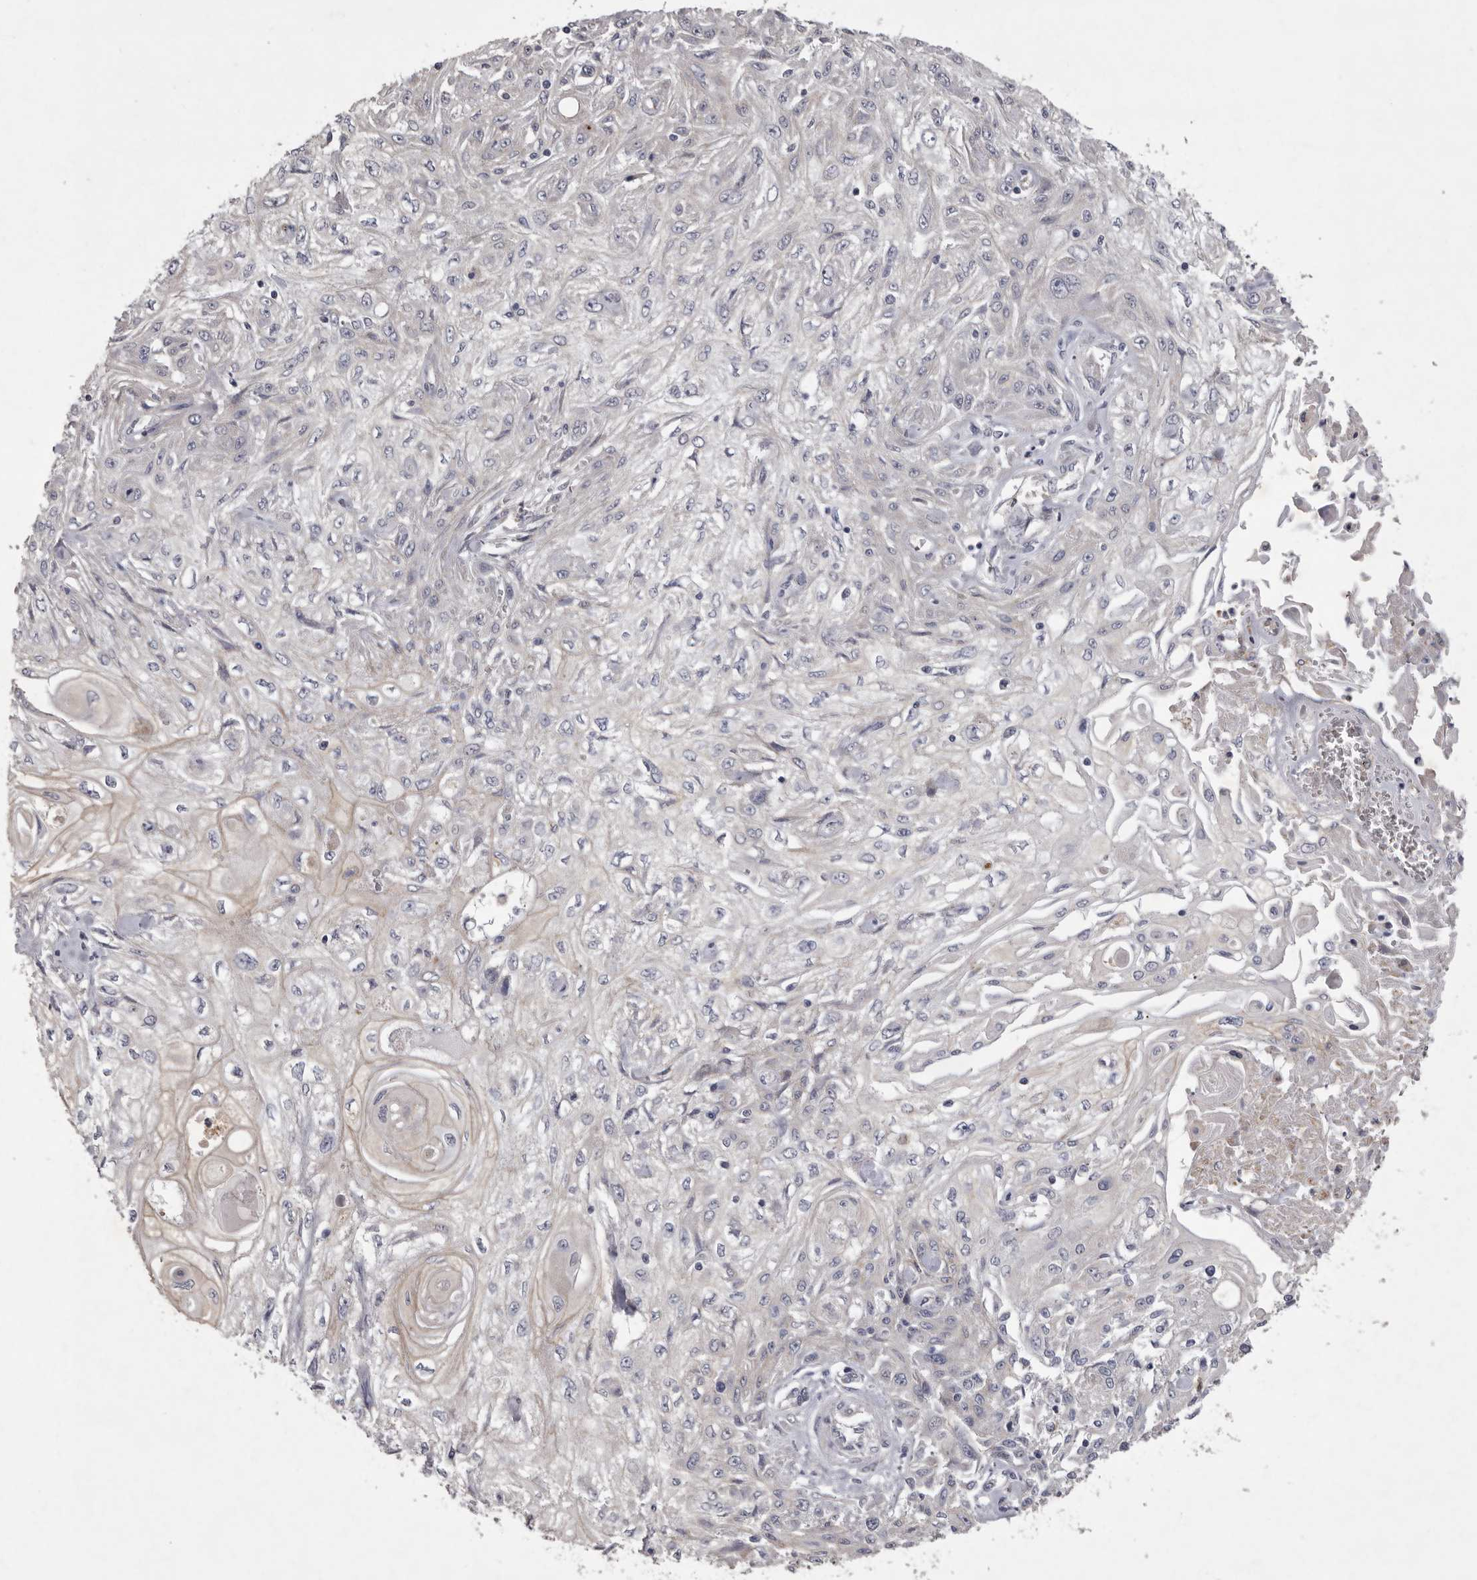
{"staining": {"intensity": "negative", "quantity": "none", "location": "none"}, "tissue": "skin cancer", "cell_type": "Tumor cells", "image_type": "cancer", "snomed": [{"axis": "morphology", "description": "Squamous cell carcinoma, NOS"}, {"axis": "morphology", "description": "Squamous cell carcinoma, metastatic, NOS"}, {"axis": "topography", "description": "Skin"}, {"axis": "topography", "description": "Lymph node"}], "caption": "Histopathology image shows no significant protein staining in tumor cells of squamous cell carcinoma (skin).", "gene": "NKAIN4", "patient": {"sex": "male", "age": 75}}